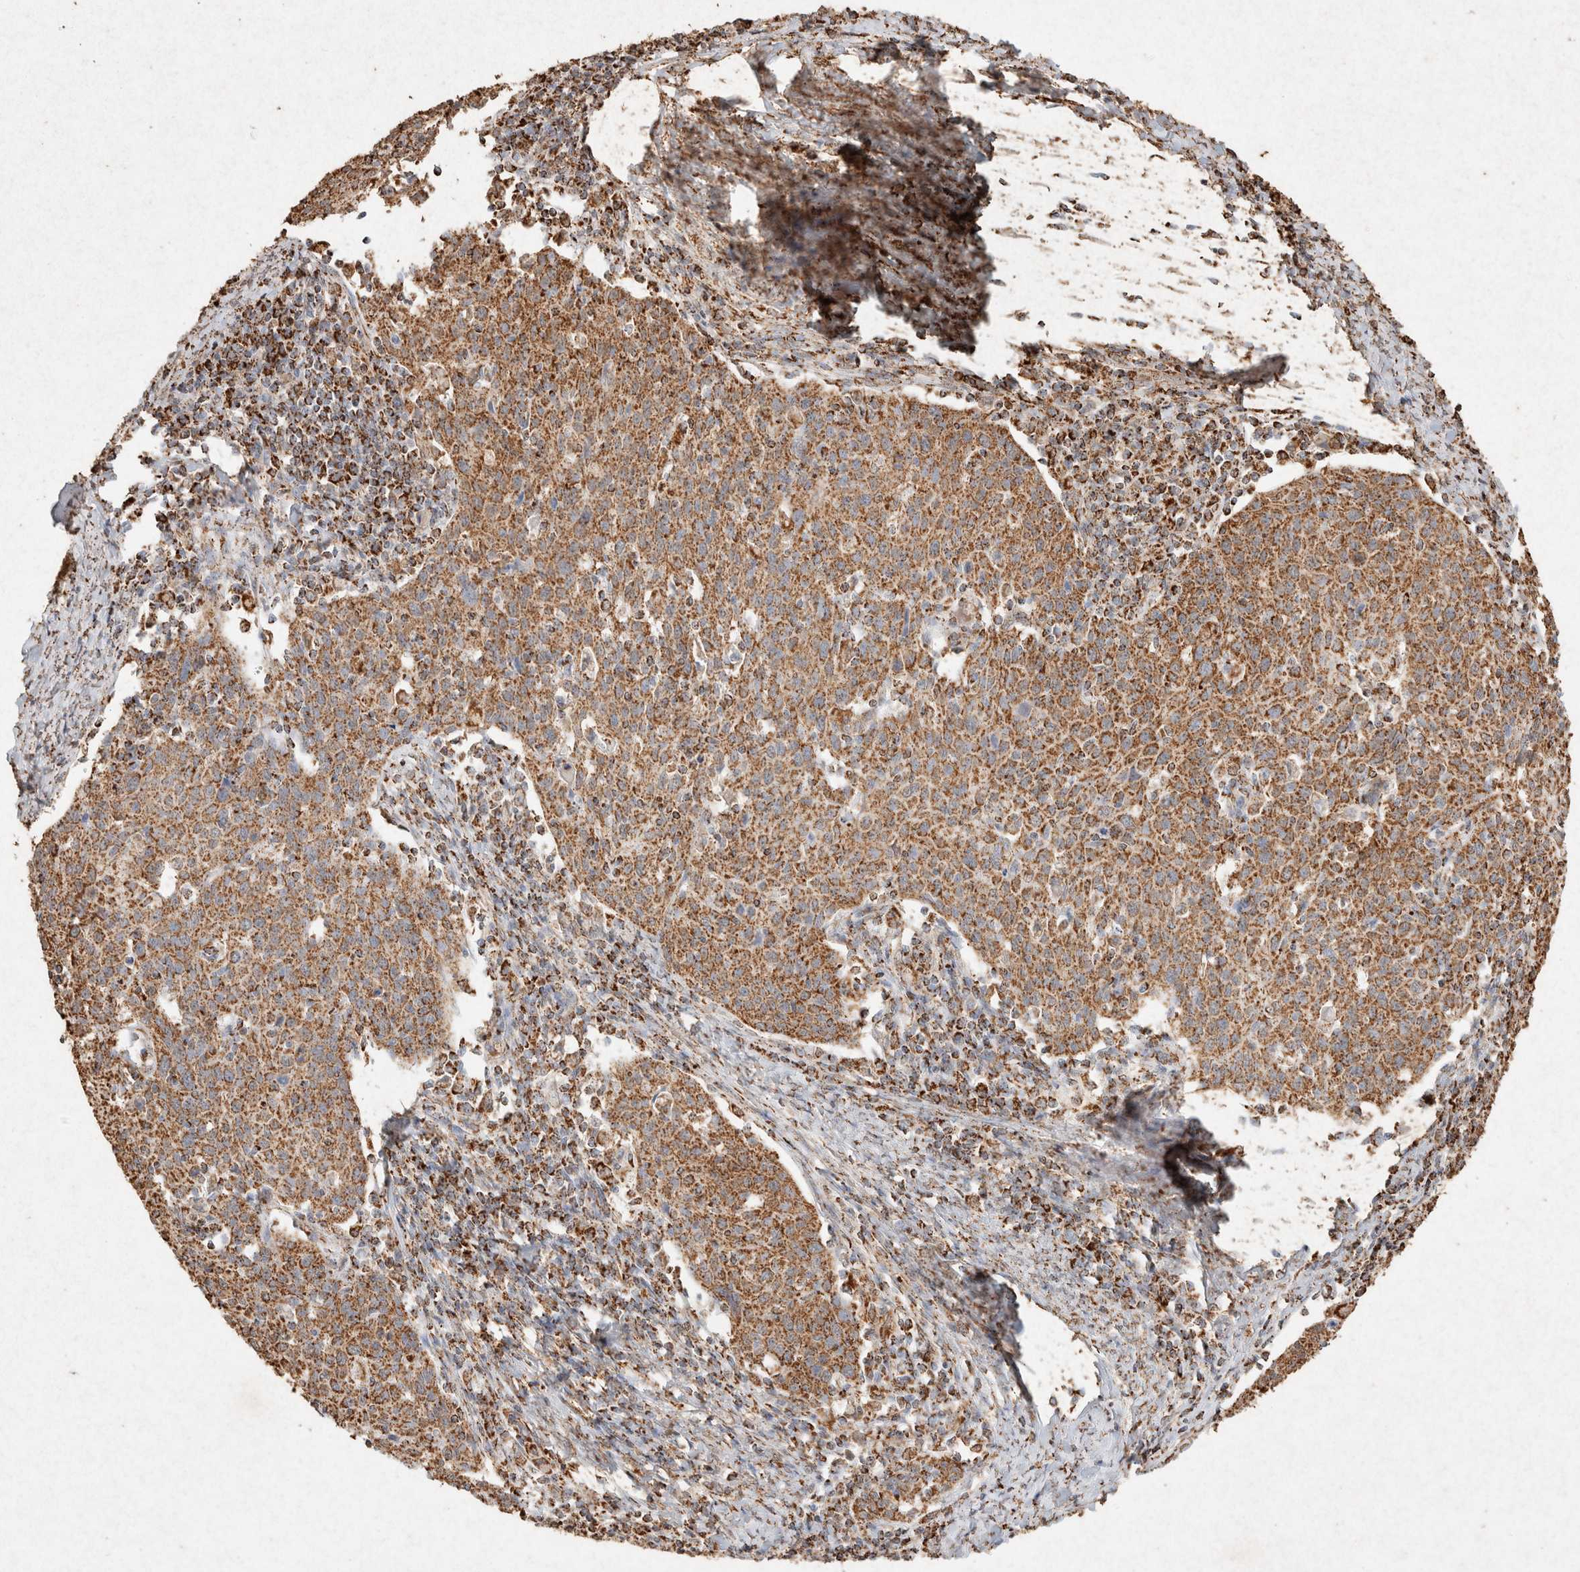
{"staining": {"intensity": "moderate", "quantity": ">75%", "location": "cytoplasmic/membranous"}, "tissue": "cervical cancer", "cell_type": "Tumor cells", "image_type": "cancer", "snomed": [{"axis": "morphology", "description": "Squamous cell carcinoma, NOS"}, {"axis": "topography", "description": "Cervix"}], "caption": "A brown stain shows moderate cytoplasmic/membranous positivity of a protein in human cervical squamous cell carcinoma tumor cells.", "gene": "SDC2", "patient": {"sex": "female", "age": 38}}